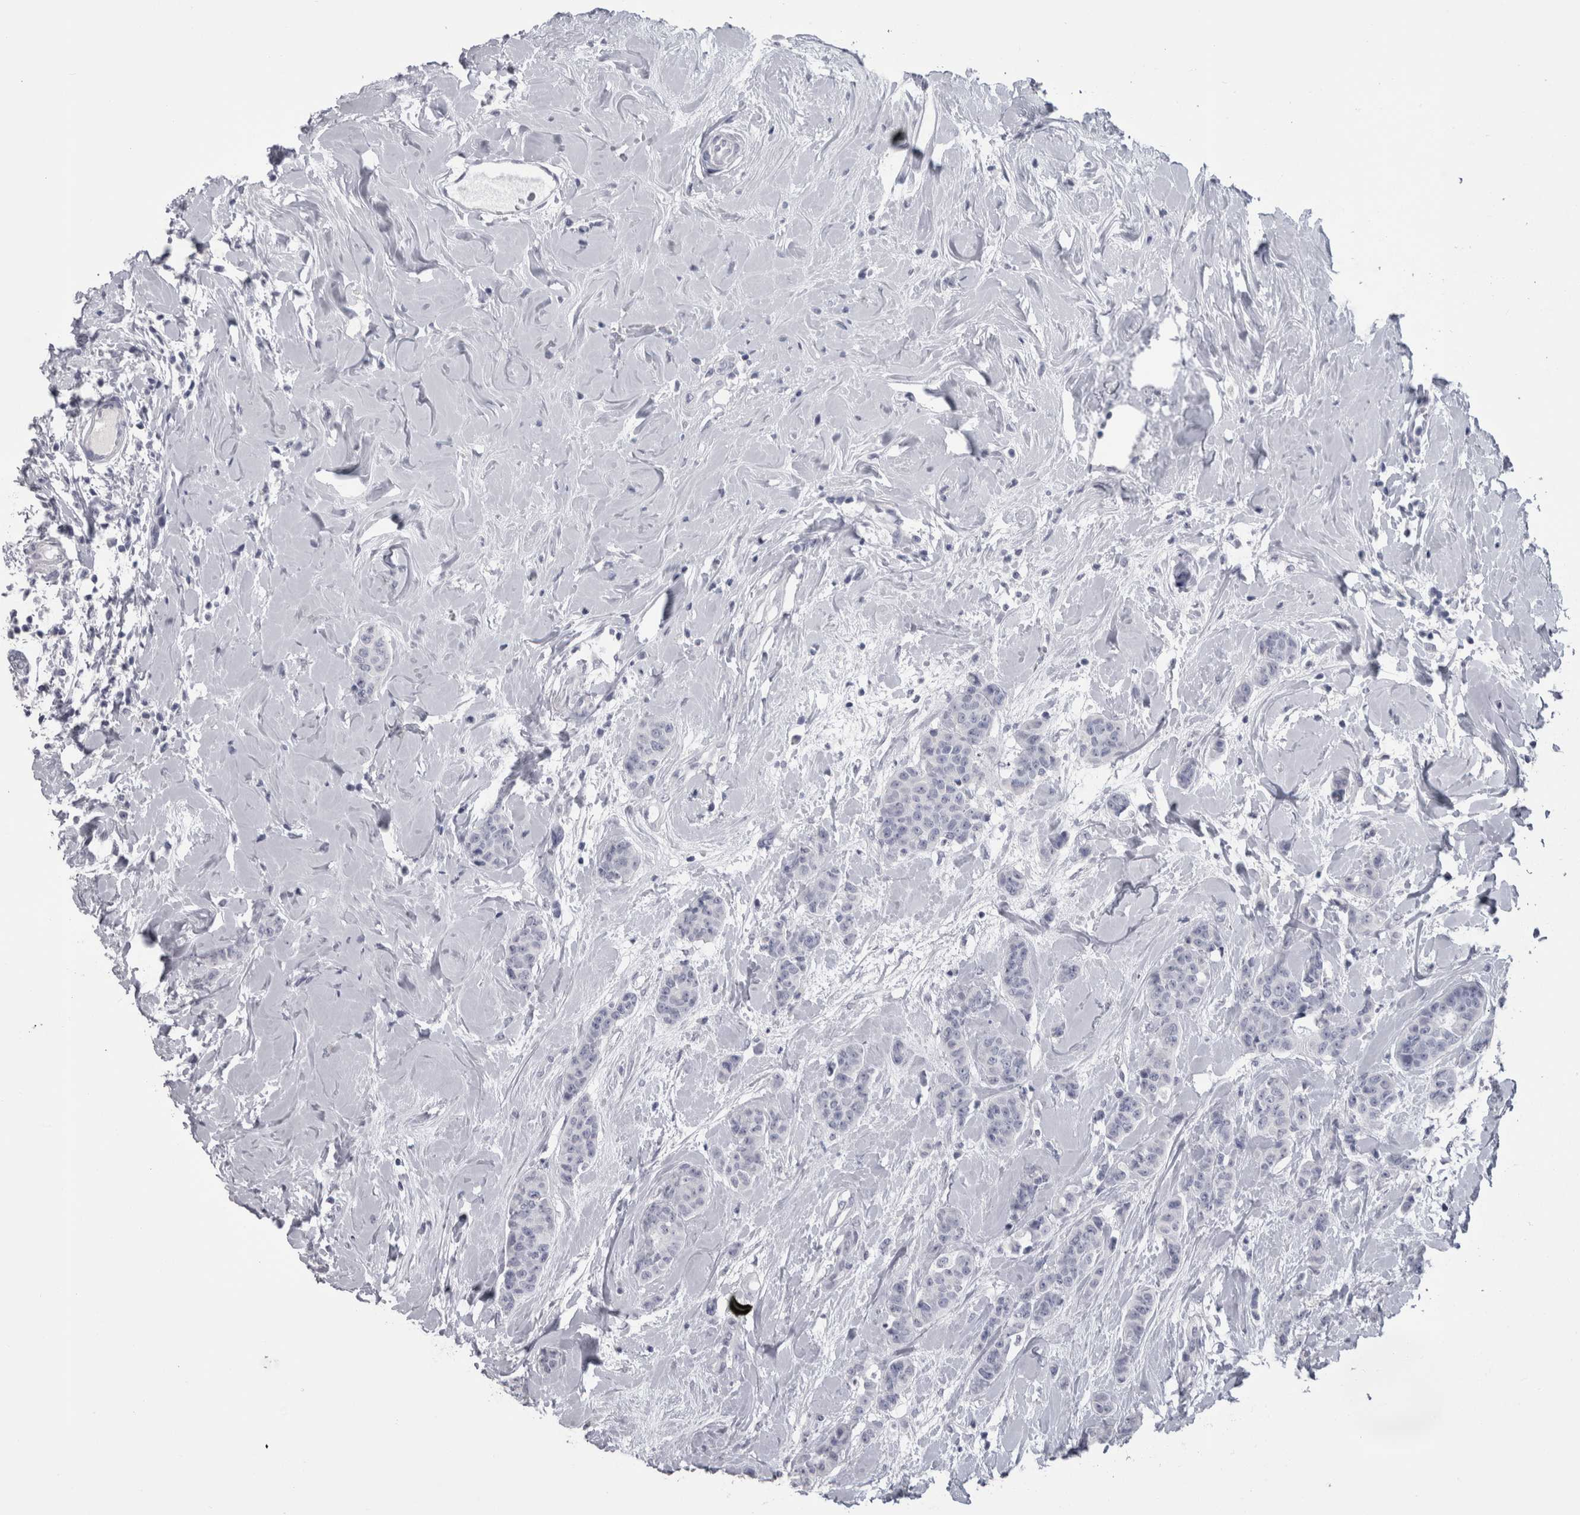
{"staining": {"intensity": "negative", "quantity": "none", "location": "none"}, "tissue": "breast cancer", "cell_type": "Tumor cells", "image_type": "cancer", "snomed": [{"axis": "morphology", "description": "Normal tissue, NOS"}, {"axis": "morphology", "description": "Duct carcinoma"}, {"axis": "topography", "description": "Breast"}], "caption": "Breast cancer (intraductal carcinoma) was stained to show a protein in brown. There is no significant expression in tumor cells.", "gene": "PTH", "patient": {"sex": "female", "age": 40}}